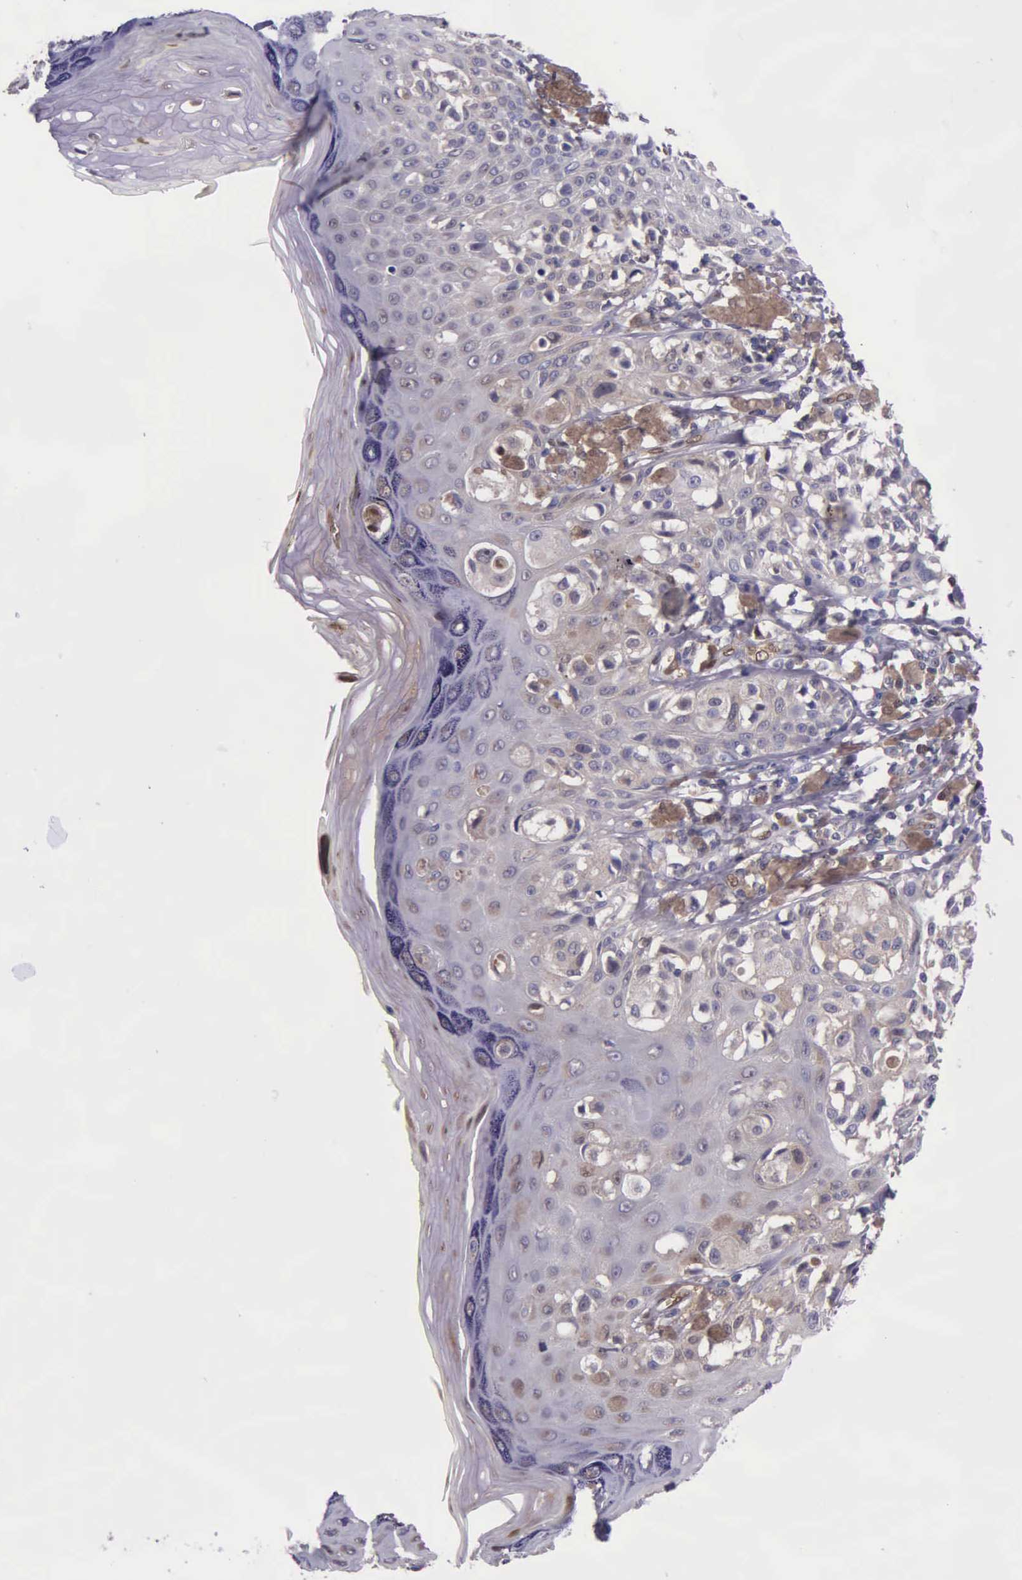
{"staining": {"intensity": "weak", "quantity": ">75%", "location": "cytoplasmic/membranous"}, "tissue": "melanoma", "cell_type": "Tumor cells", "image_type": "cancer", "snomed": [{"axis": "morphology", "description": "Malignant melanoma, NOS"}, {"axis": "topography", "description": "Skin"}], "caption": "High-power microscopy captured an IHC photomicrograph of melanoma, revealing weak cytoplasmic/membranous positivity in about >75% of tumor cells. The protein of interest is stained brown, and the nuclei are stained in blue (DAB (3,3'-diaminobenzidine) IHC with brightfield microscopy, high magnification).", "gene": "GMPR2", "patient": {"sex": "female", "age": 55}}